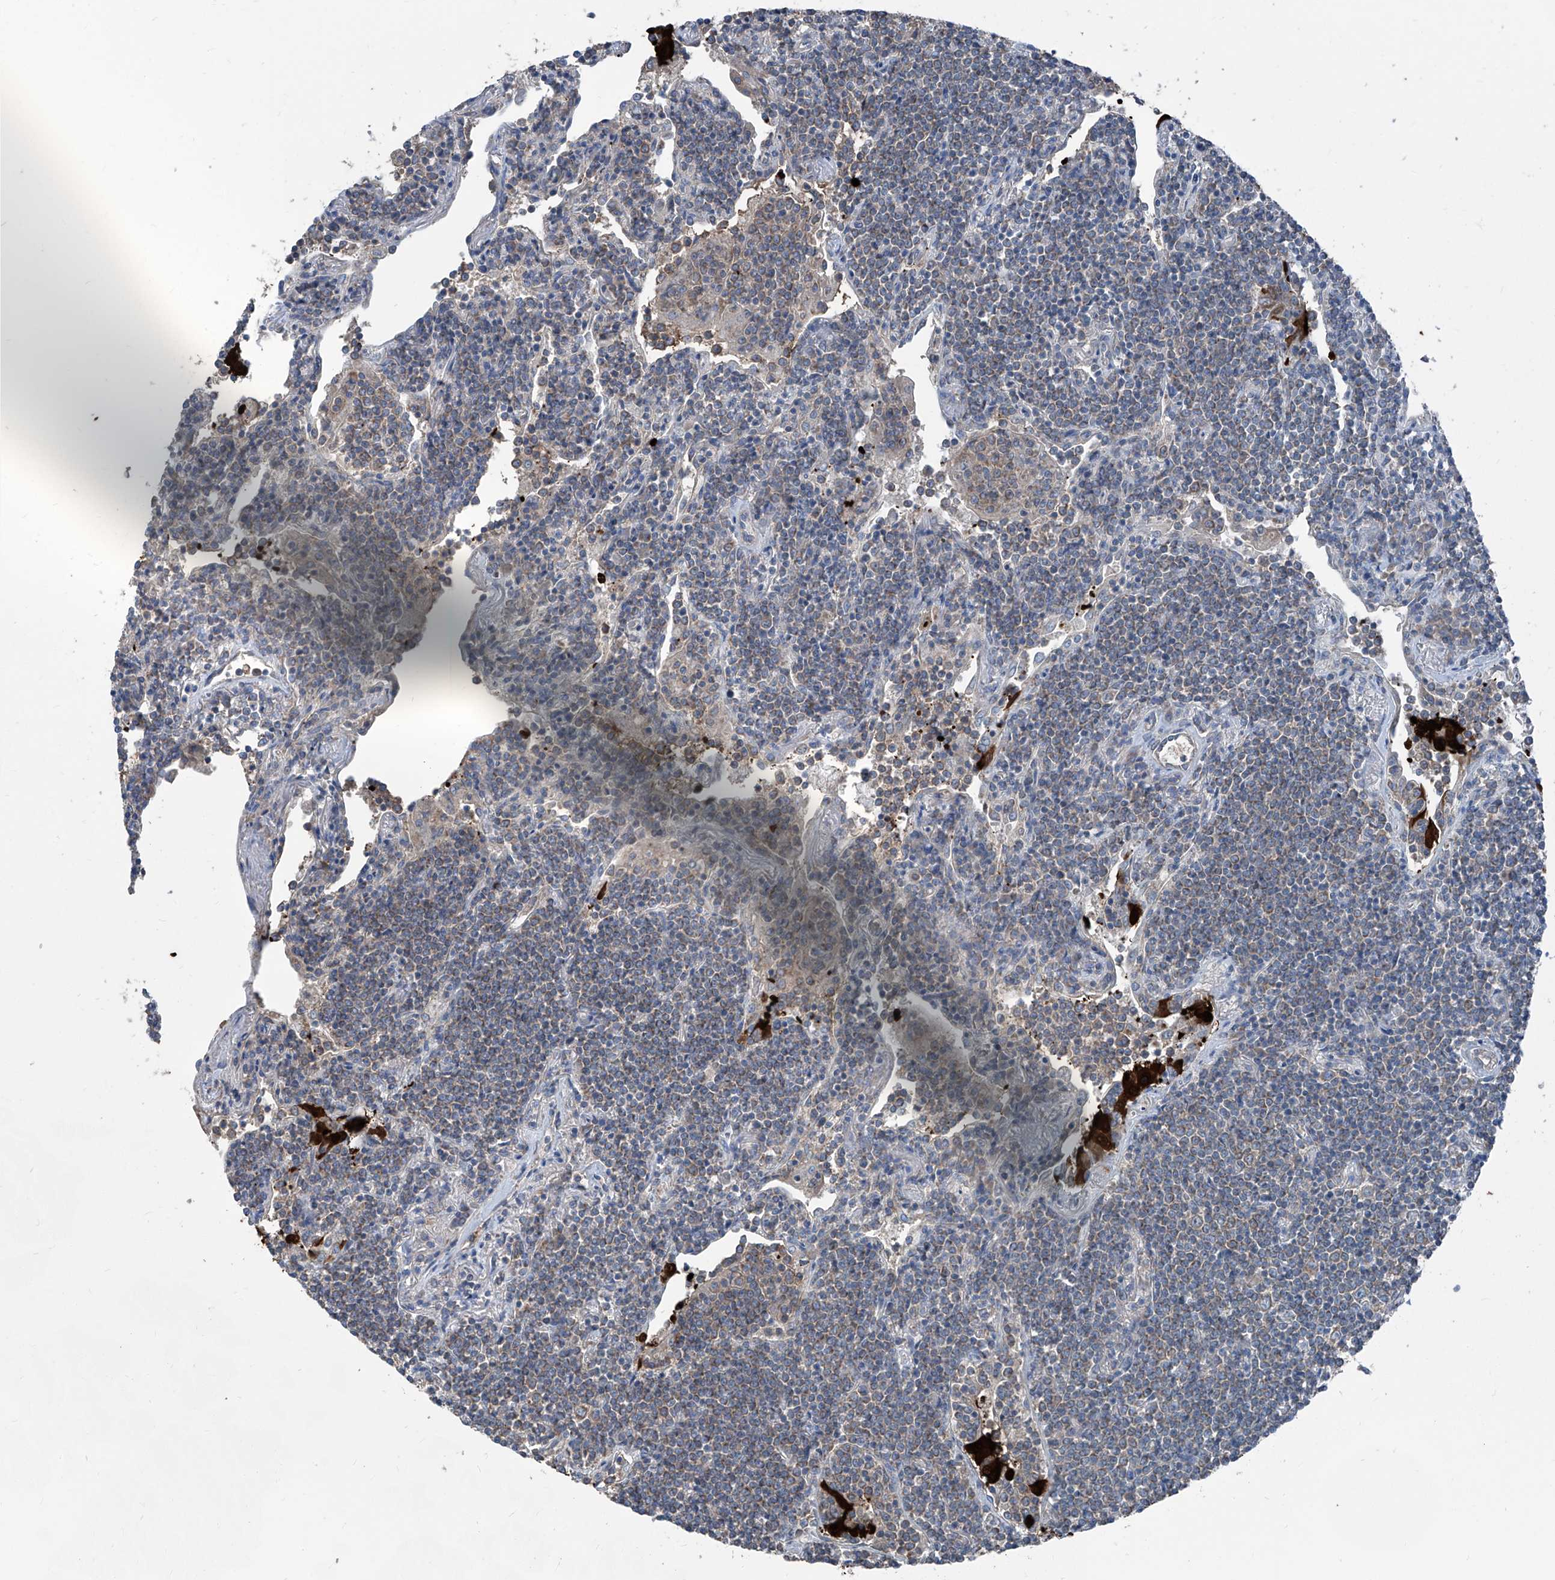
{"staining": {"intensity": "weak", "quantity": "25%-75%", "location": "cytoplasmic/membranous"}, "tissue": "lymphoma", "cell_type": "Tumor cells", "image_type": "cancer", "snomed": [{"axis": "morphology", "description": "Malignant lymphoma, non-Hodgkin's type, Low grade"}, {"axis": "topography", "description": "Lung"}], "caption": "There is low levels of weak cytoplasmic/membranous expression in tumor cells of lymphoma, as demonstrated by immunohistochemical staining (brown color).", "gene": "GPAT3", "patient": {"sex": "female", "age": 71}}